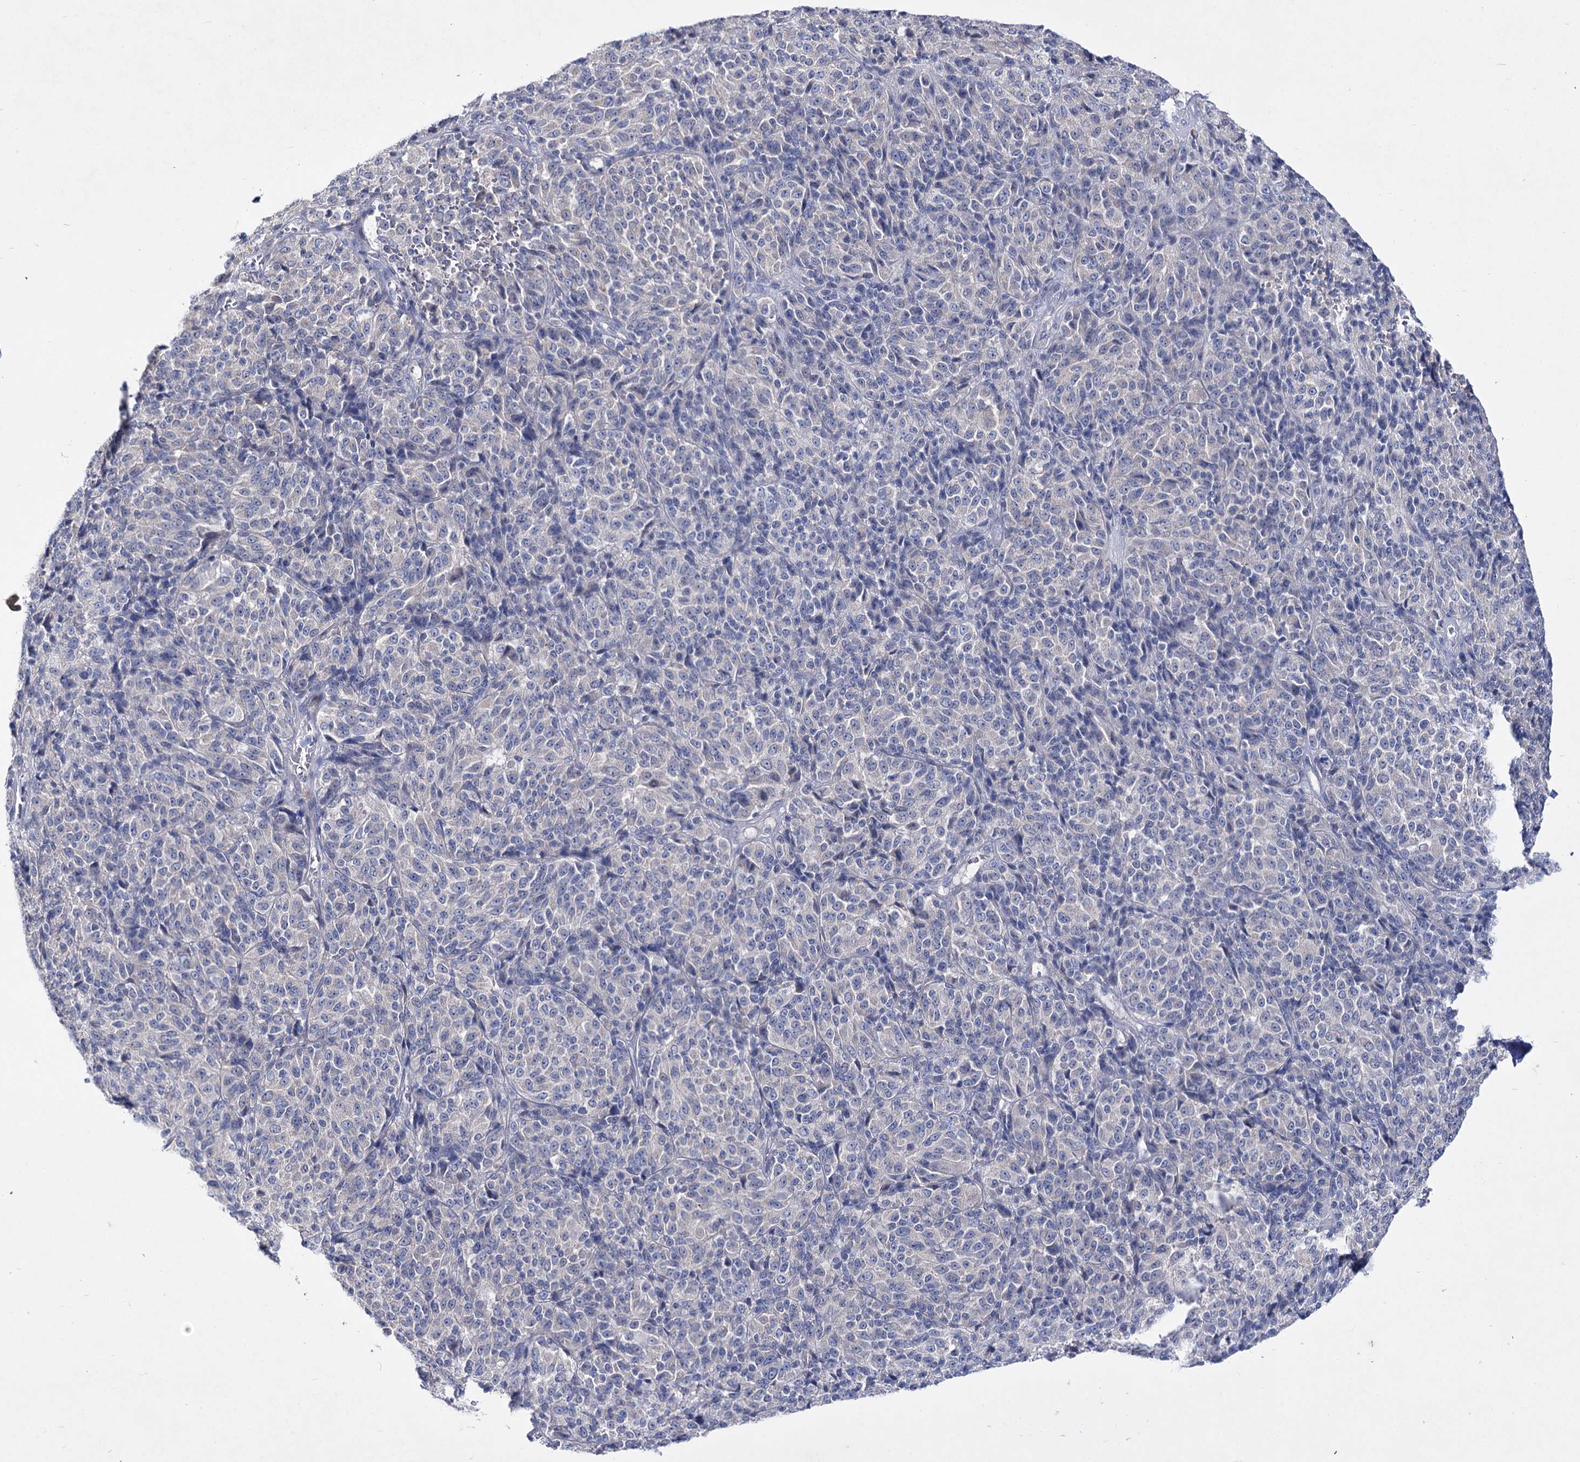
{"staining": {"intensity": "negative", "quantity": "none", "location": "none"}, "tissue": "melanoma", "cell_type": "Tumor cells", "image_type": "cancer", "snomed": [{"axis": "morphology", "description": "Malignant melanoma, Metastatic site"}, {"axis": "topography", "description": "Brain"}], "caption": "High magnification brightfield microscopy of malignant melanoma (metastatic site) stained with DAB (brown) and counterstained with hematoxylin (blue): tumor cells show no significant staining.", "gene": "LRRC14B", "patient": {"sex": "female", "age": 56}}